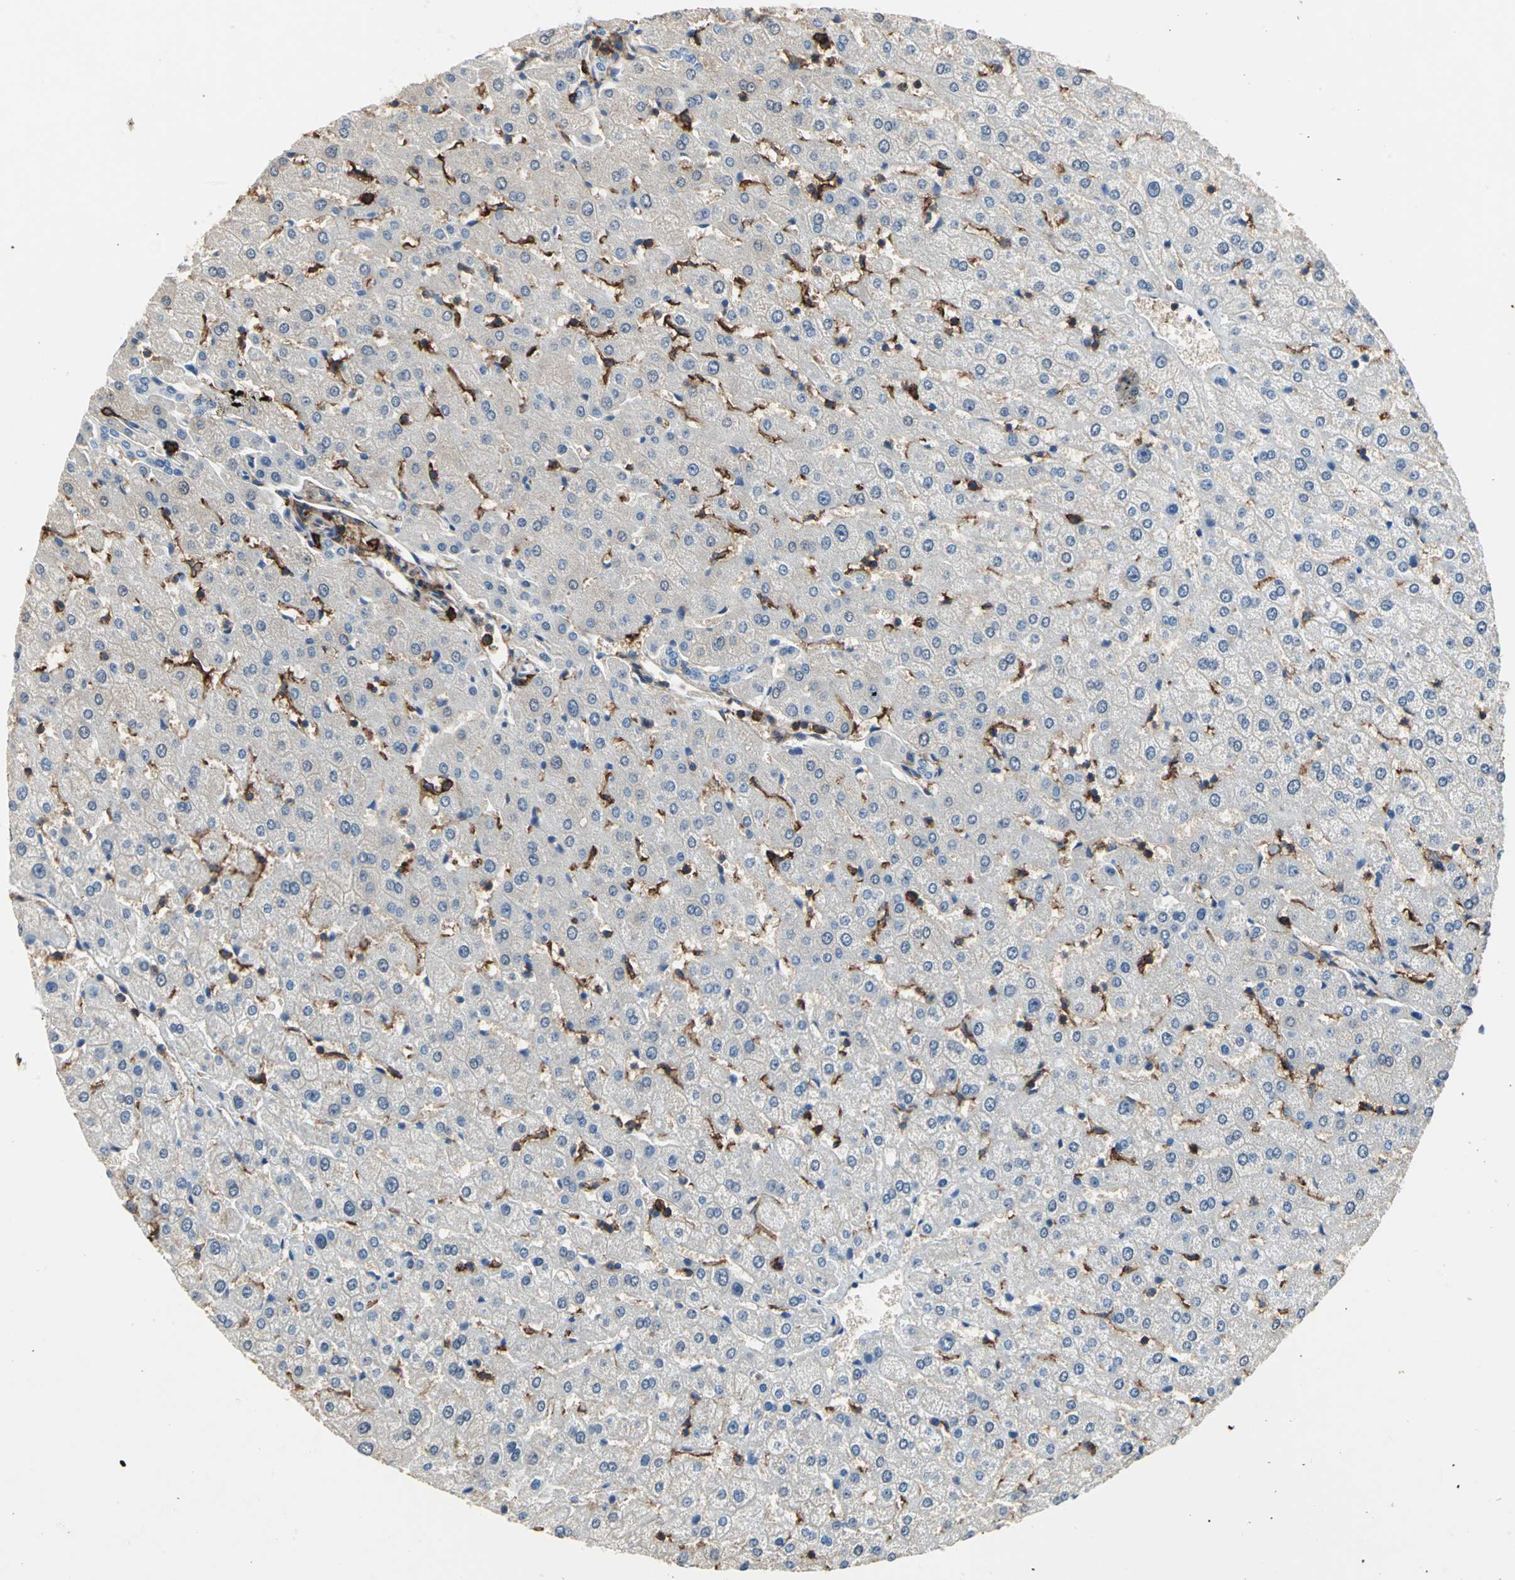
{"staining": {"intensity": "negative", "quantity": "none", "location": "none"}, "tissue": "liver", "cell_type": "Cholangiocytes", "image_type": "normal", "snomed": [{"axis": "morphology", "description": "Normal tissue, NOS"}, {"axis": "morphology", "description": "Fibrosis, NOS"}, {"axis": "topography", "description": "Liver"}], "caption": "Immunohistochemistry (IHC) of unremarkable human liver reveals no staining in cholangiocytes.", "gene": "CD44", "patient": {"sex": "female", "age": 29}}